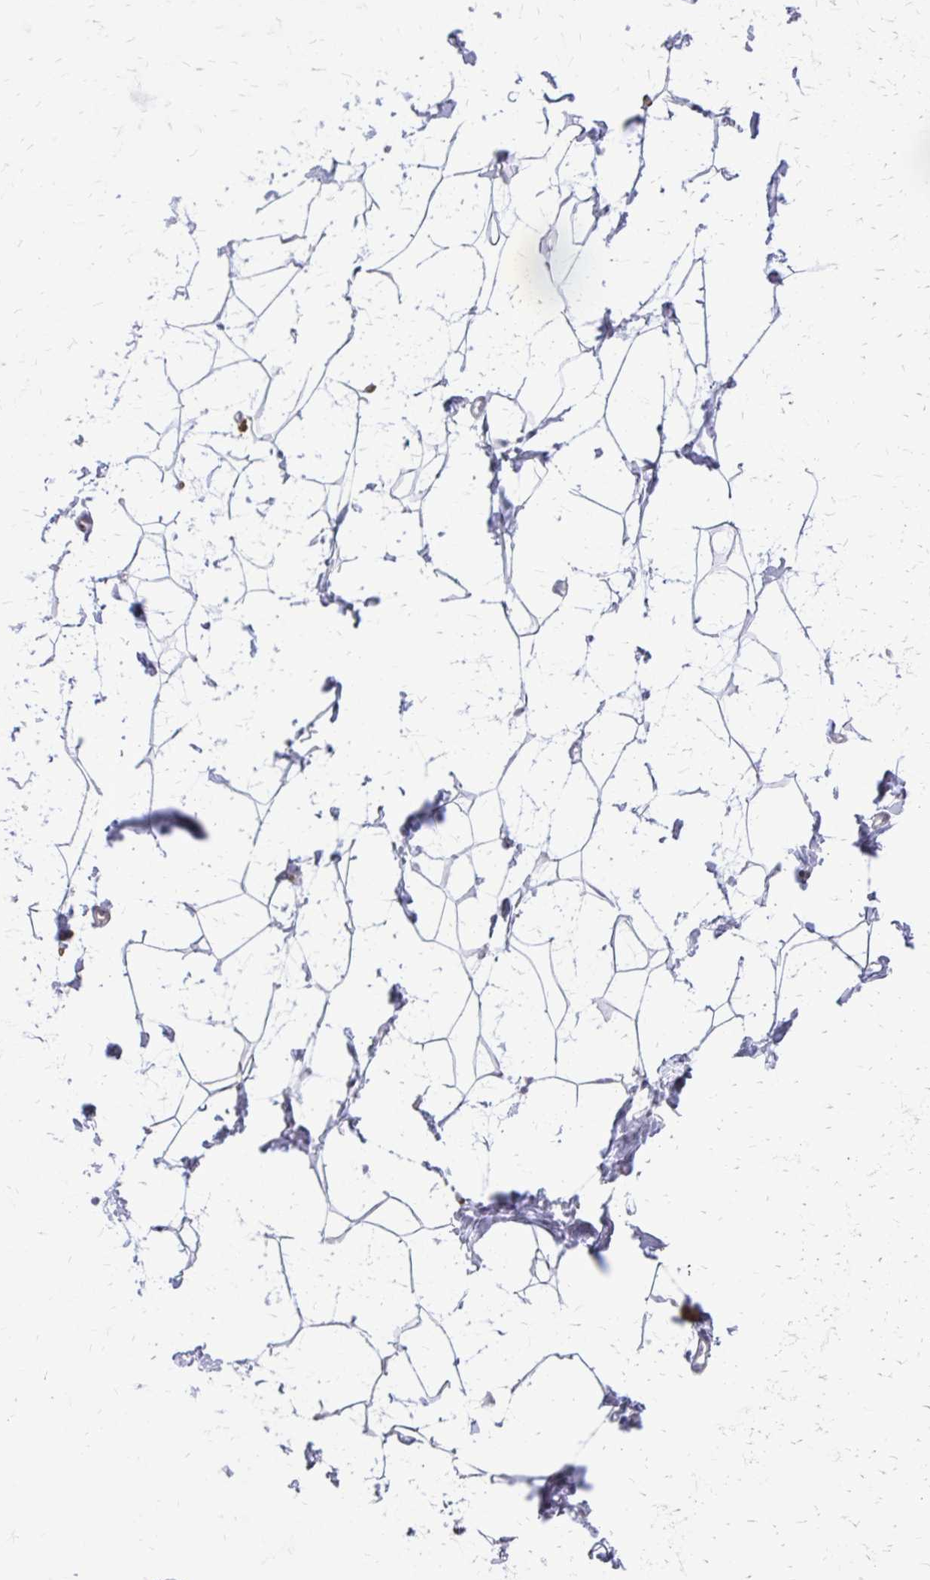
{"staining": {"intensity": "negative", "quantity": "none", "location": "none"}, "tissue": "breast", "cell_type": "Adipocytes", "image_type": "normal", "snomed": [{"axis": "morphology", "description": "Normal tissue, NOS"}, {"axis": "topography", "description": "Breast"}], "caption": "The histopathology image exhibits no staining of adipocytes in unremarkable breast.", "gene": "FUNDC2", "patient": {"sex": "female", "age": 32}}